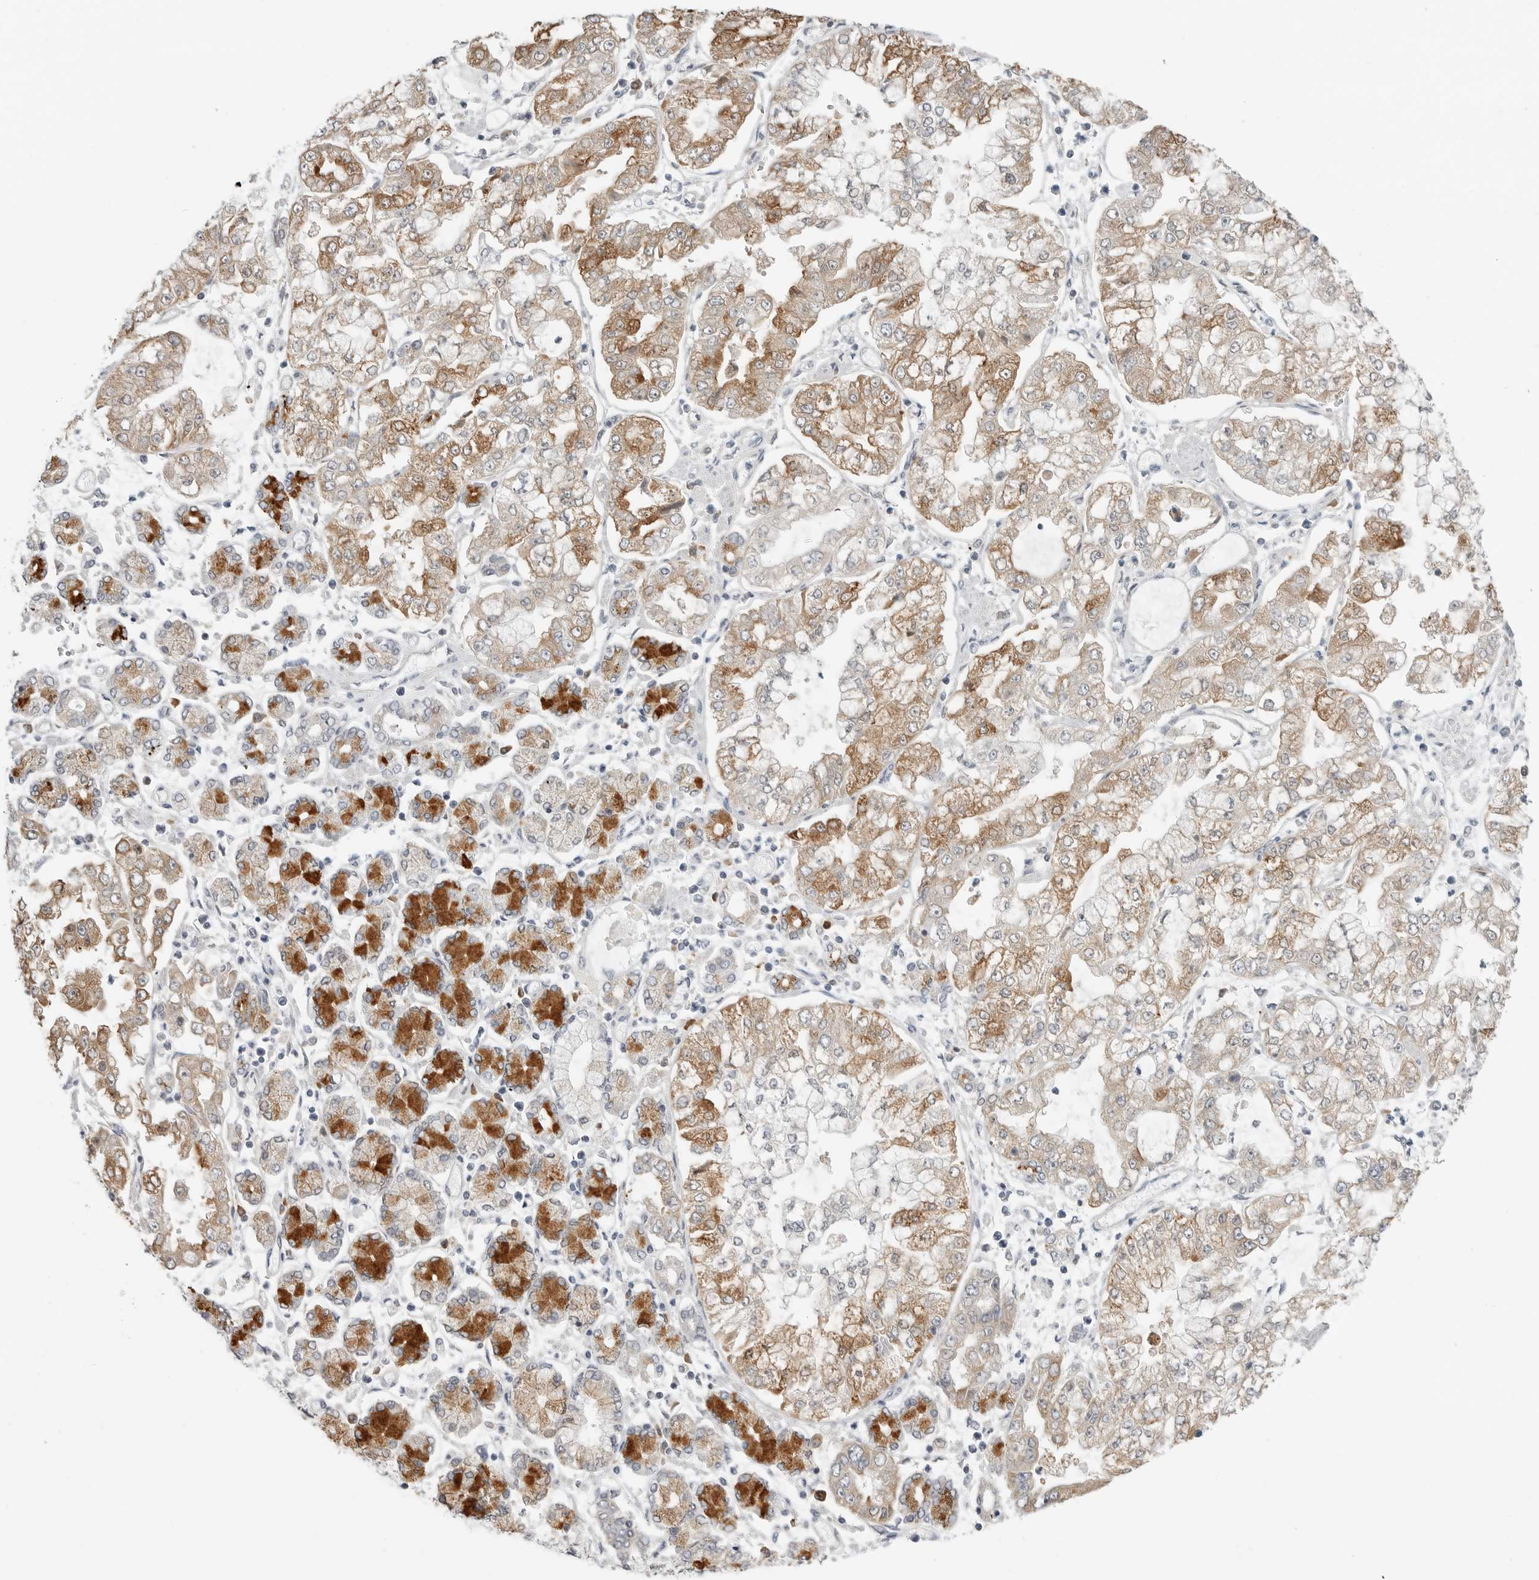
{"staining": {"intensity": "moderate", "quantity": ">75%", "location": "cytoplasmic/membranous"}, "tissue": "stomach cancer", "cell_type": "Tumor cells", "image_type": "cancer", "snomed": [{"axis": "morphology", "description": "Adenocarcinoma, NOS"}, {"axis": "topography", "description": "Stomach"}], "caption": "This photomicrograph exhibits immunohistochemistry staining of stomach cancer, with medium moderate cytoplasmic/membranous staining in approximately >75% of tumor cells.", "gene": "IL12RB2", "patient": {"sex": "male", "age": 76}}